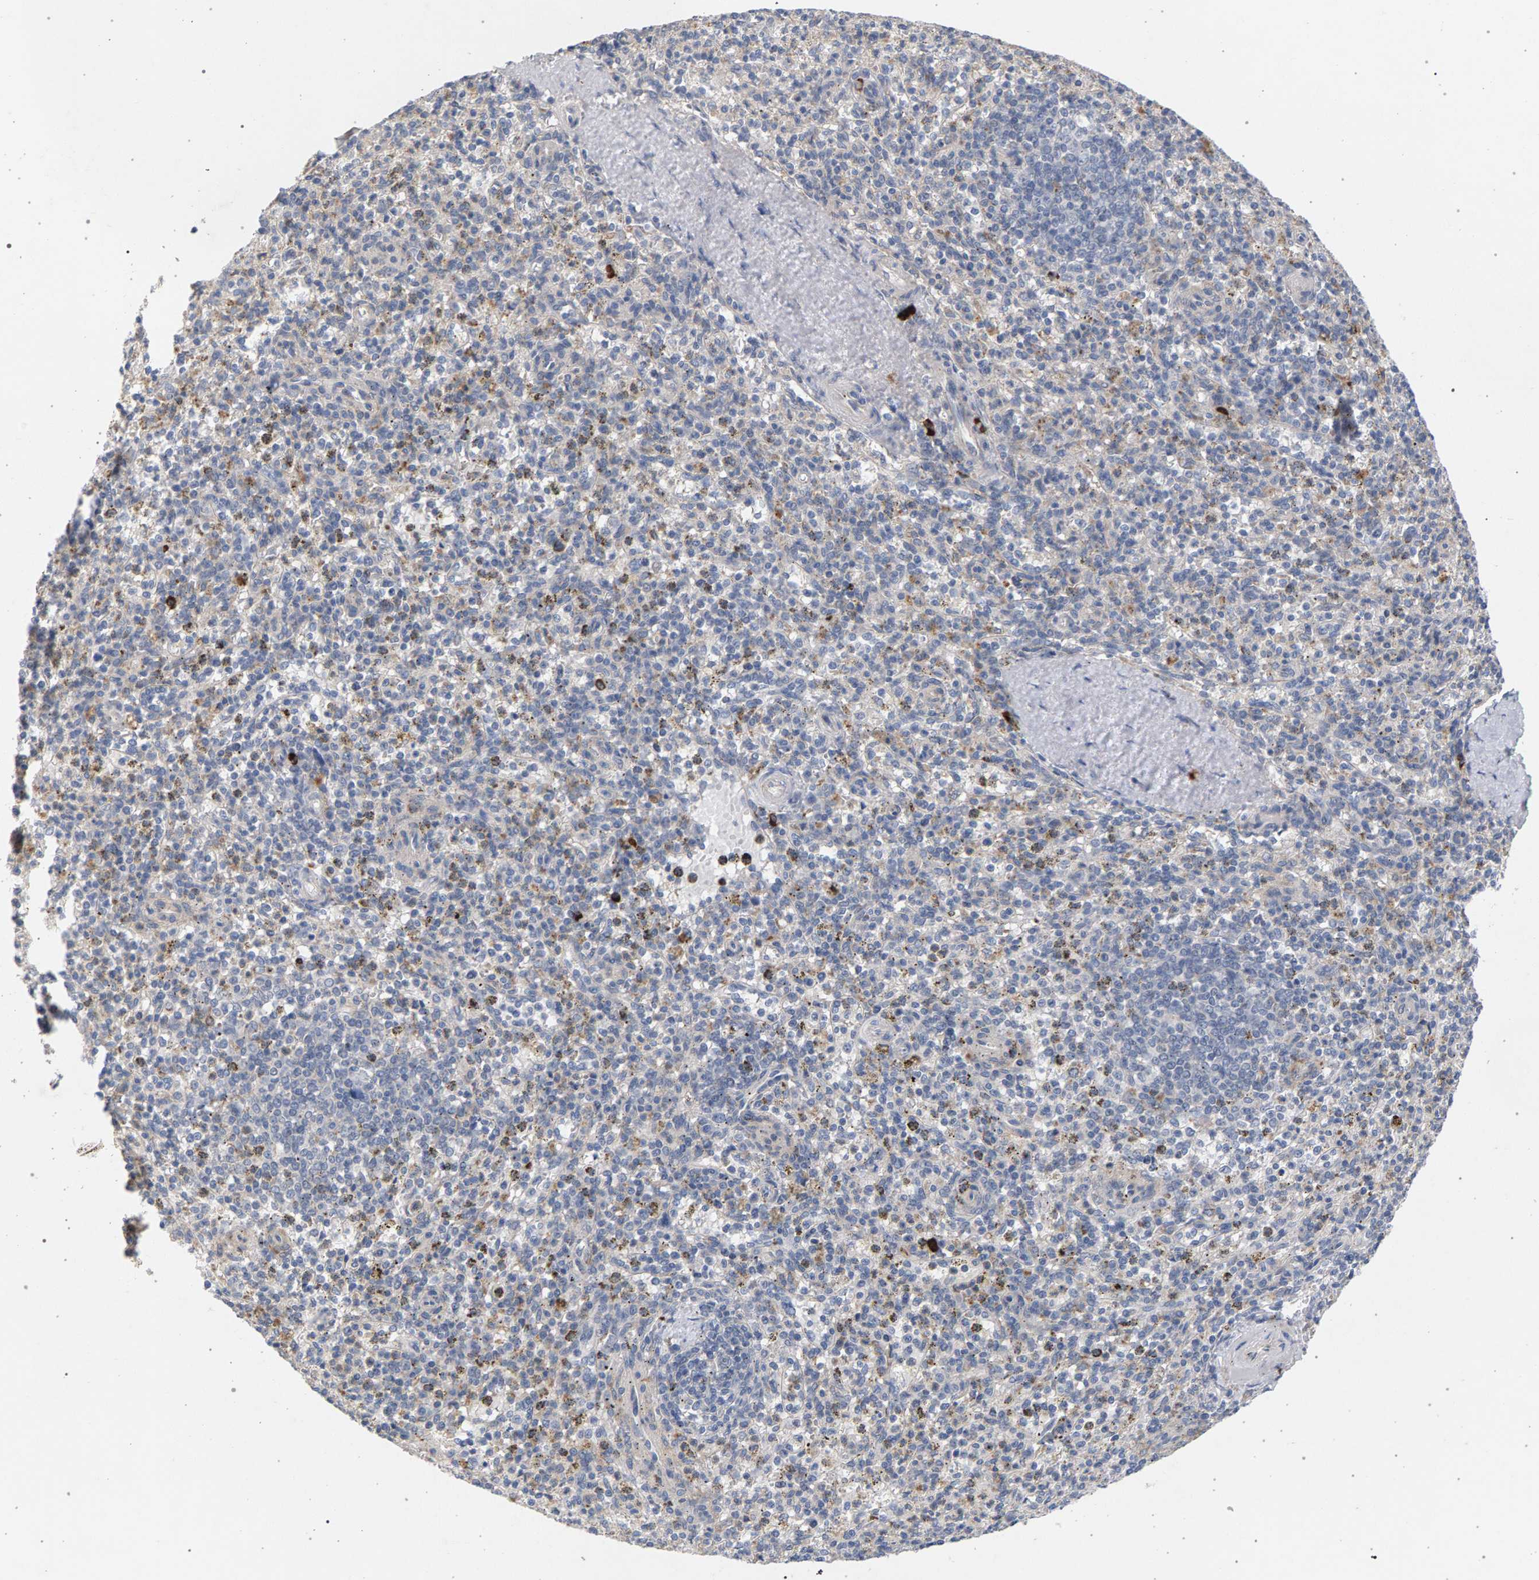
{"staining": {"intensity": "moderate", "quantity": "<25%", "location": "cytoplasmic/membranous"}, "tissue": "spleen", "cell_type": "Cells in red pulp", "image_type": "normal", "snomed": [{"axis": "morphology", "description": "Normal tissue, NOS"}, {"axis": "topography", "description": "Spleen"}], "caption": "Spleen stained with IHC demonstrates moderate cytoplasmic/membranous staining in approximately <25% of cells in red pulp.", "gene": "MAMDC2", "patient": {"sex": "male", "age": 72}}